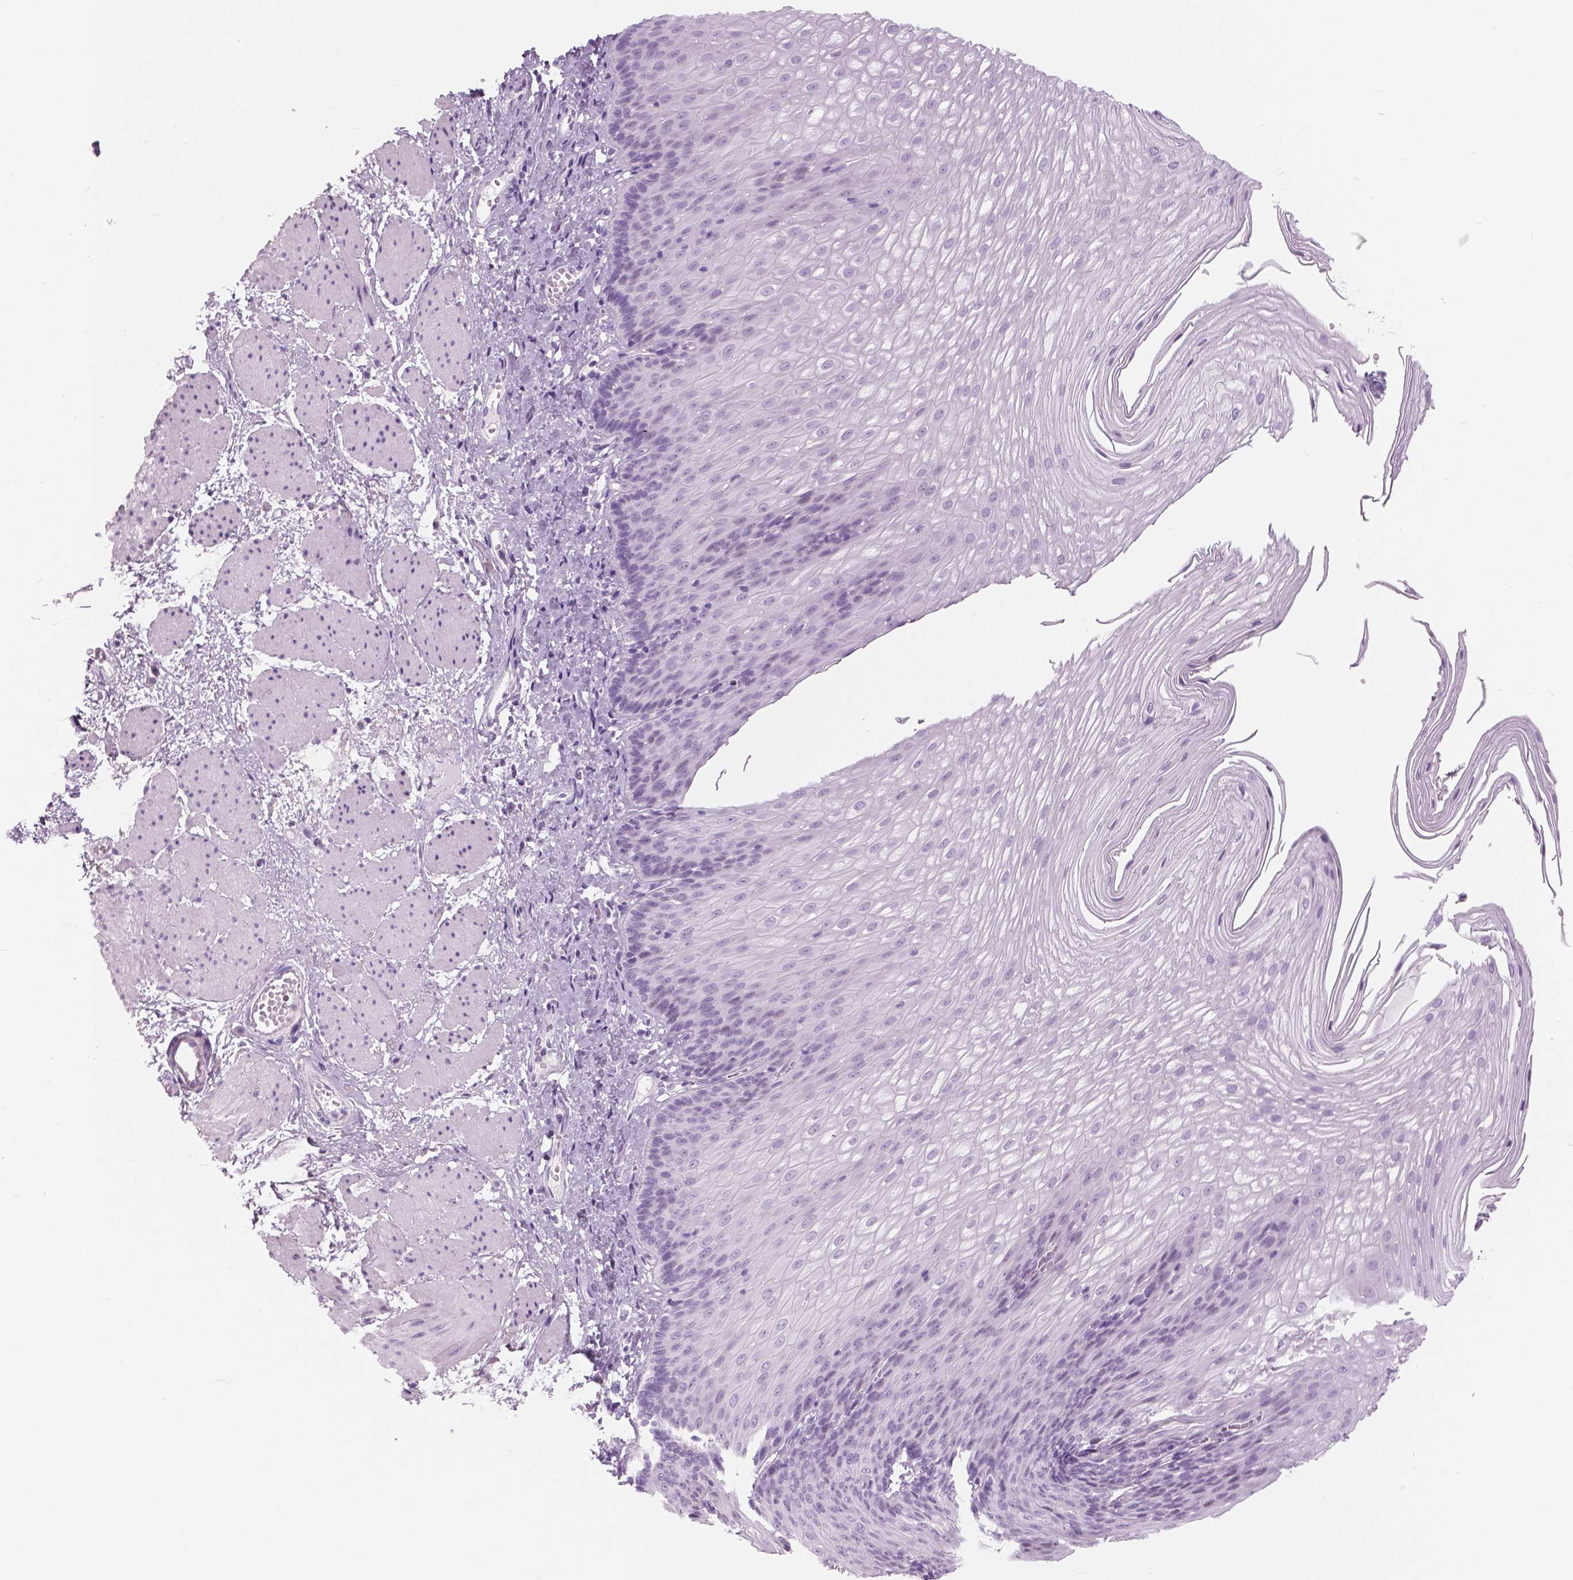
{"staining": {"intensity": "negative", "quantity": "none", "location": "none"}, "tissue": "esophagus", "cell_type": "Squamous epithelial cells", "image_type": "normal", "snomed": [{"axis": "morphology", "description": "Normal tissue, NOS"}, {"axis": "topography", "description": "Esophagus"}], "caption": "A high-resolution photomicrograph shows immunohistochemistry staining of unremarkable esophagus, which shows no significant staining in squamous epithelial cells.", "gene": "SFTPD", "patient": {"sex": "male", "age": 62}}